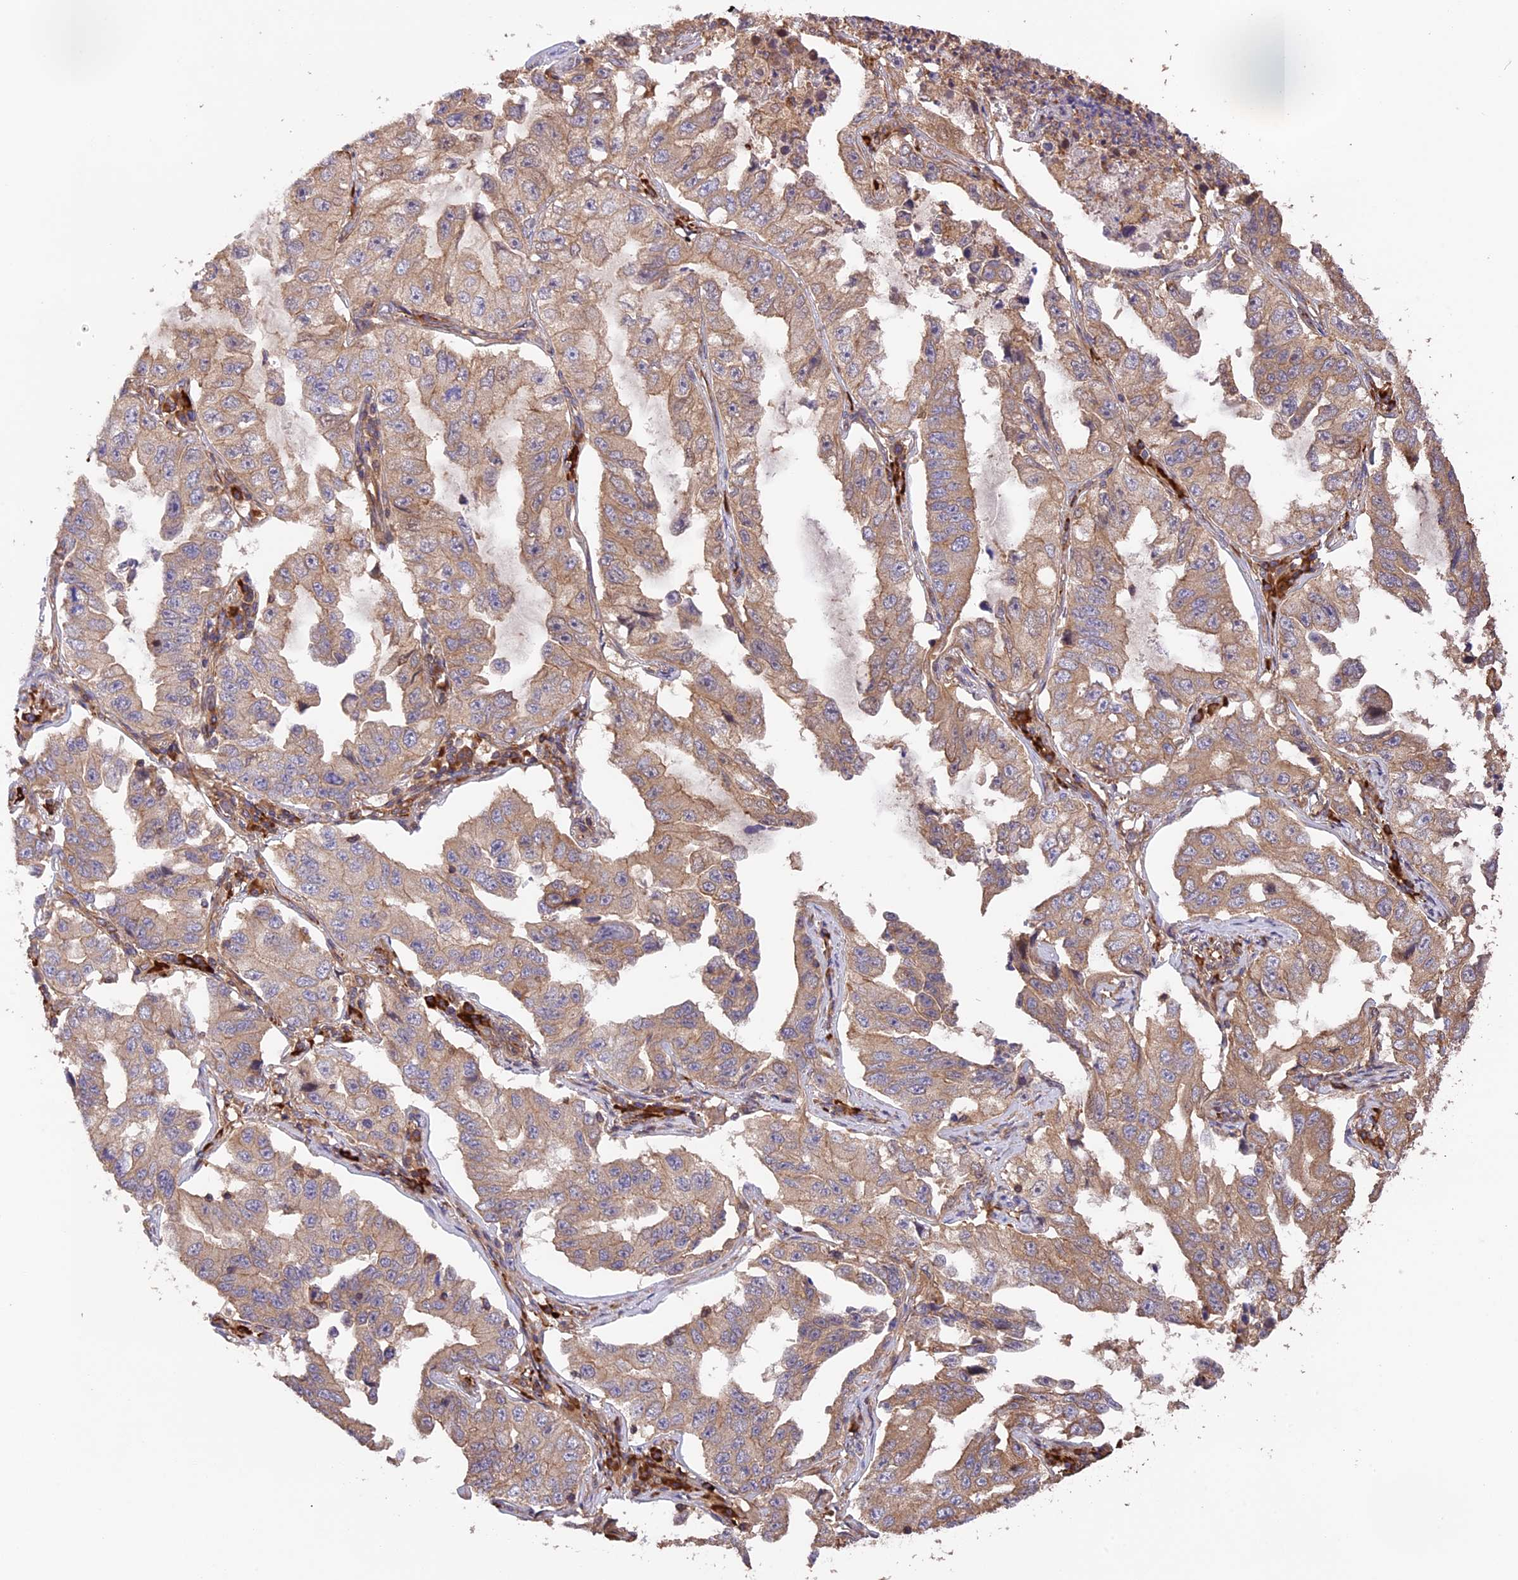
{"staining": {"intensity": "weak", "quantity": ">75%", "location": "cytoplasmic/membranous"}, "tissue": "lung cancer", "cell_type": "Tumor cells", "image_type": "cancer", "snomed": [{"axis": "morphology", "description": "Adenocarcinoma, NOS"}, {"axis": "topography", "description": "Lung"}], "caption": "Lung cancer stained with DAB IHC exhibits low levels of weak cytoplasmic/membranous positivity in approximately >75% of tumor cells. (Stains: DAB in brown, nuclei in blue, Microscopy: brightfield microscopy at high magnification).", "gene": "GAS8", "patient": {"sex": "female", "age": 51}}